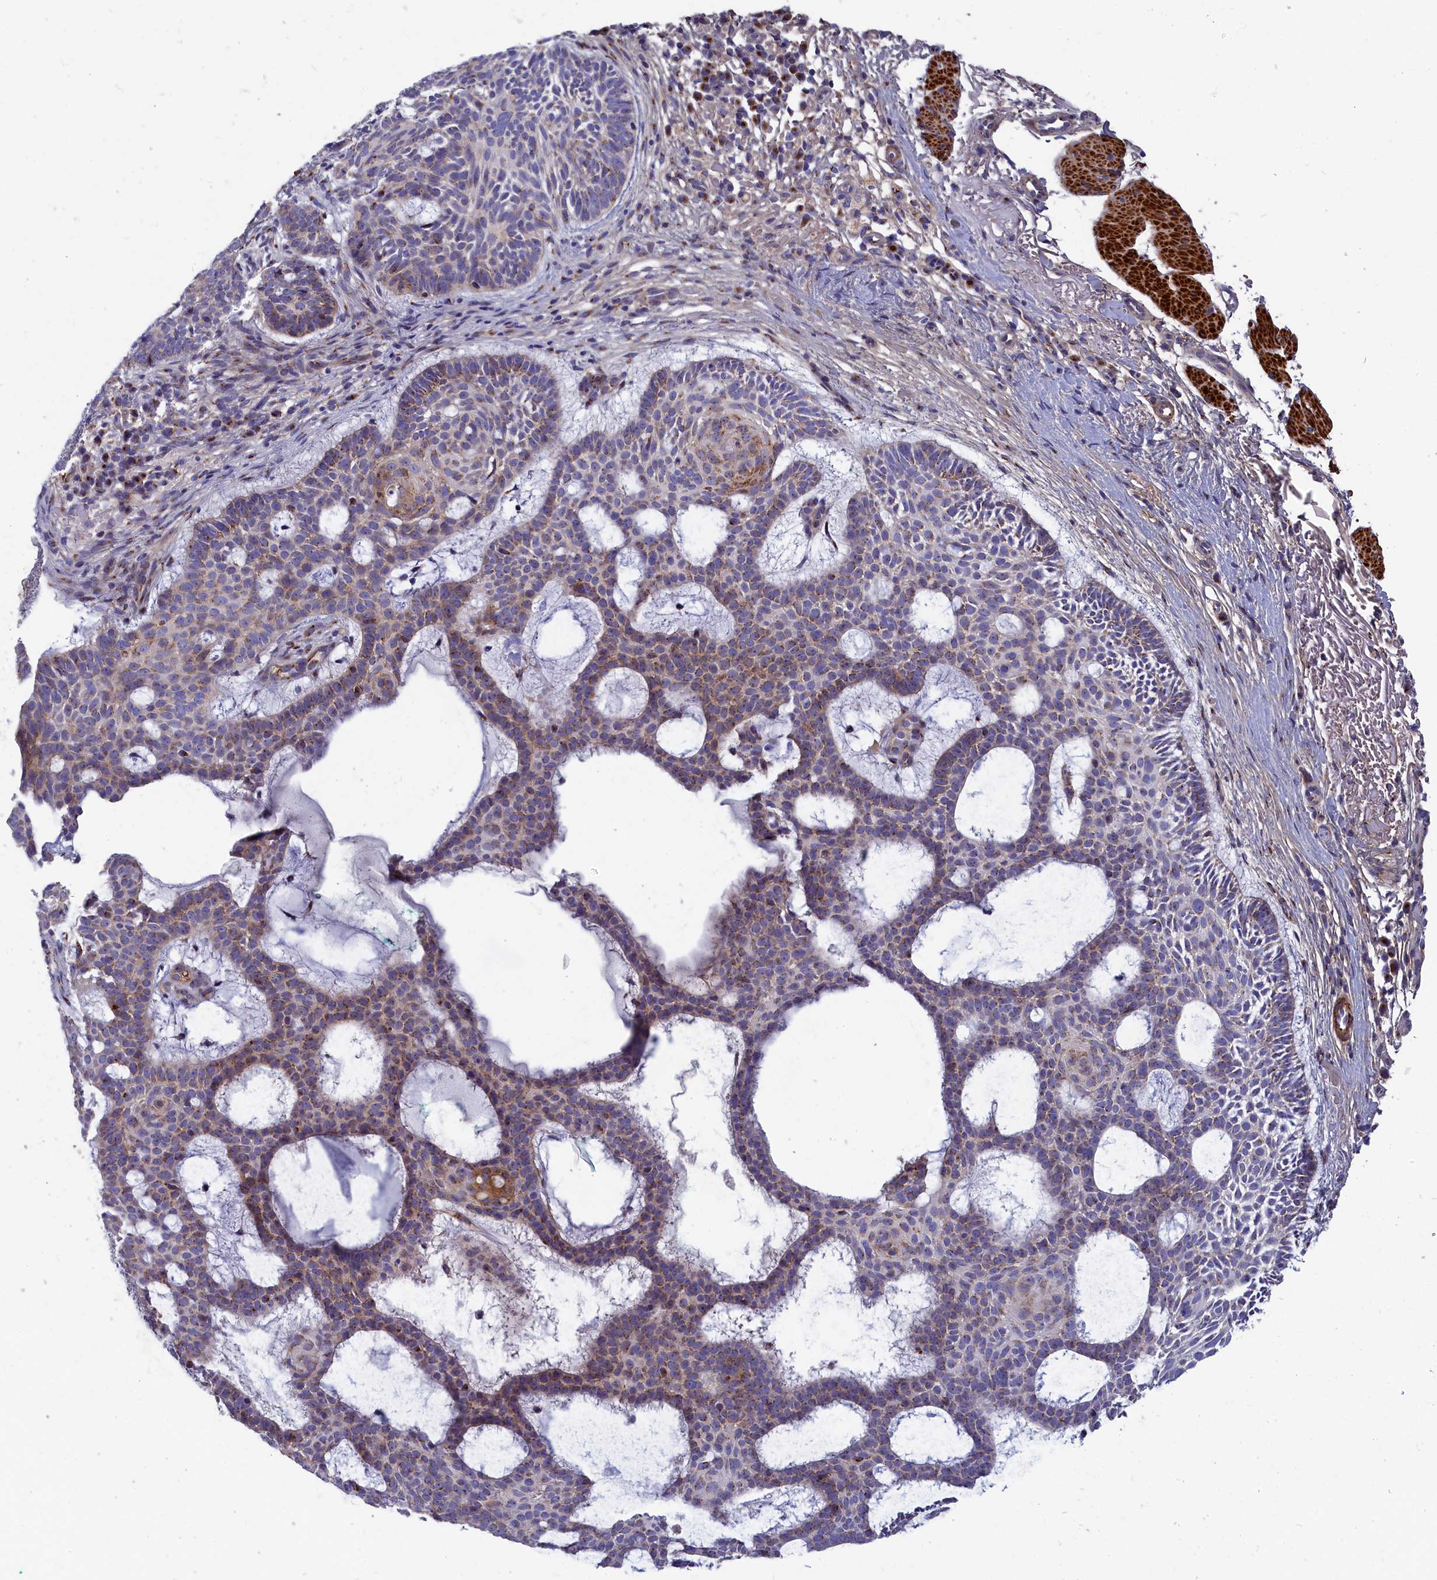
{"staining": {"intensity": "moderate", "quantity": "<25%", "location": "cytoplasmic/membranous"}, "tissue": "skin cancer", "cell_type": "Tumor cells", "image_type": "cancer", "snomed": [{"axis": "morphology", "description": "Basal cell carcinoma"}, {"axis": "topography", "description": "Skin"}], "caption": "Immunohistochemistry (IHC) of basal cell carcinoma (skin) reveals low levels of moderate cytoplasmic/membranous staining in approximately <25% of tumor cells.", "gene": "TUBGCP4", "patient": {"sex": "male", "age": 85}}